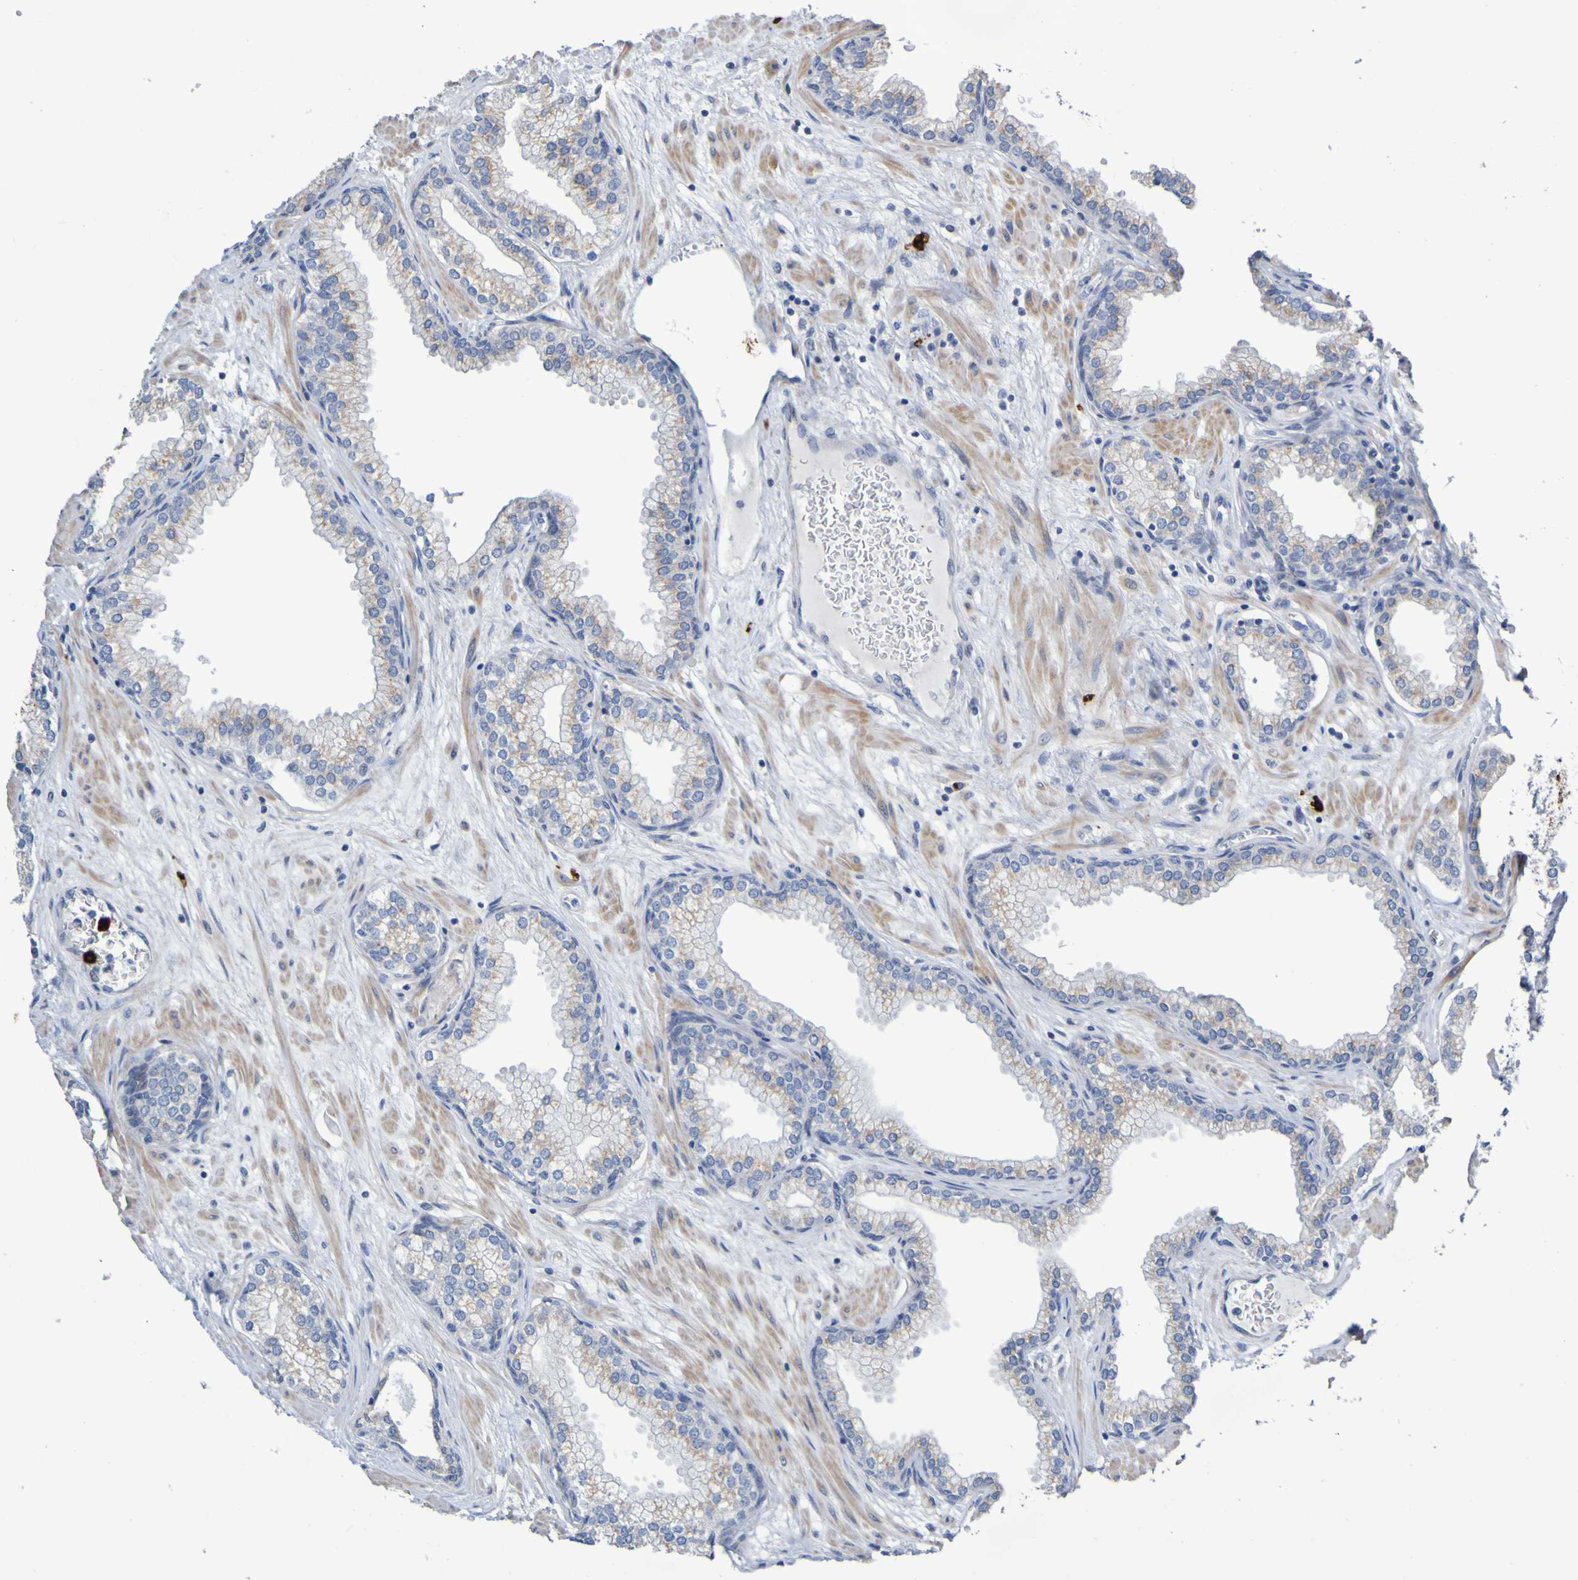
{"staining": {"intensity": "moderate", "quantity": "25%-75%", "location": "cytoplasmic/membranous"}, "tissue": "prostate", "cell_type": "Glandular cells", "image_type": "normal", "snomed": [{"axis": "morphology", "description": "Normal tissue, NOS"}, {"axis": "morphology", "description": "Urothelial carcinoma, Low grade"}, {"axis": "topography", "description": "Urinary bladder"}, {"axis": "topography", "description": "Prostate"}], "caption": "Protein analysis of unremarkable prostate demonstrates moderate cytoplasmic/membranous positivity in about 25%-75% of glandular cells. The staining was performed using DAB (3,3'-diaminobenzidine), with brown indicating positive protein expression. Nuclei are stained blue with hematoxylin.", "gene": "C11orf24", "patient": {"sex": "male", "age": 60}}